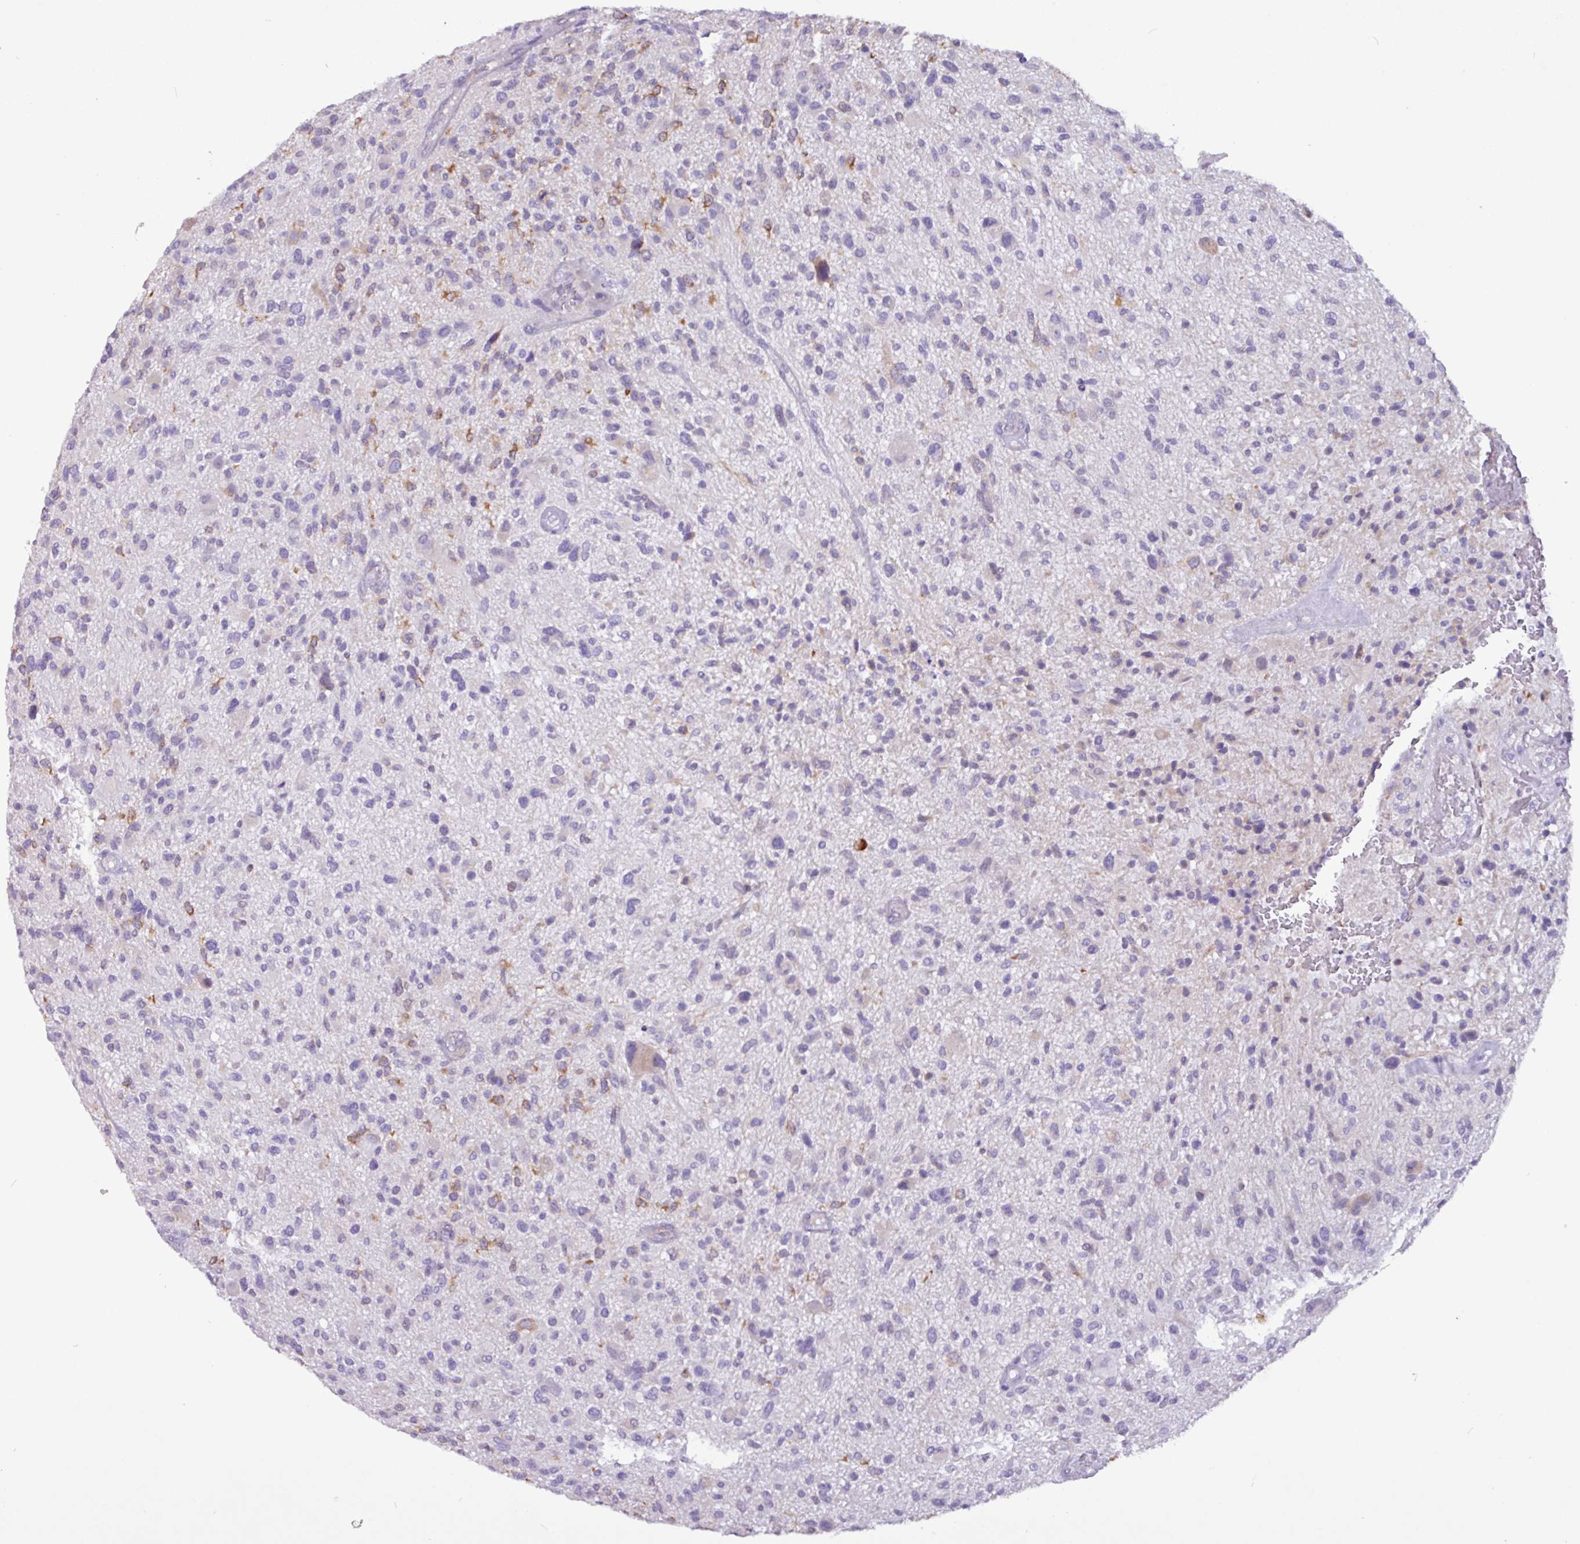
{"staining": {"intensity": "moderate", "quantity": "<25%", "location": "cytoplasmic/membranous"}, "tissue": "glioma", "cell_type": "Tumor cells", "image_type": "cancer", "snomed": [{"axis": "morphology", "description": "Glioma, malignant, High grade"}, {"axis": "topography", "description": "Brain"}], "caption": "Glioma tissue exhibits moderate cytoplasmic/membranous positivity in approximately <25% of tumor cells", "gene": "SLC38A1", "patient": {"sex": "male", "age": 47}}